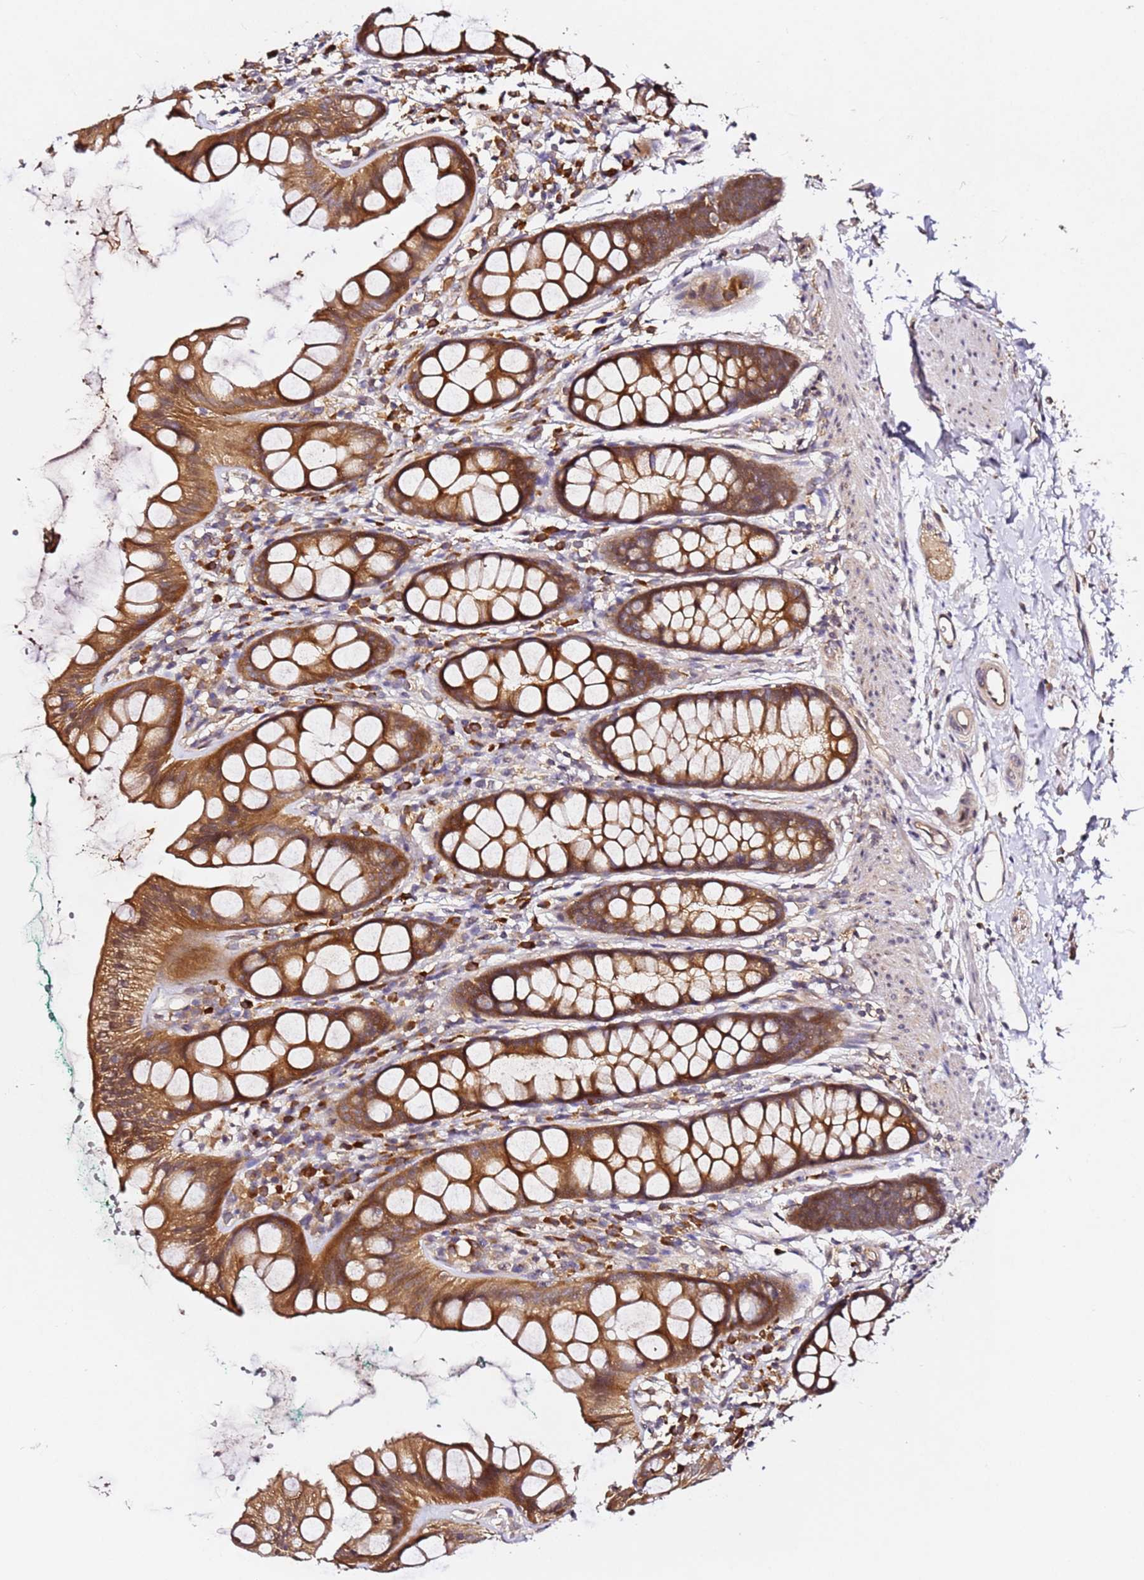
{"staining": {"intensity": "moderate", "quantity": ">75%", "location": "cytoplasmic/membranous"}, "tissue": "rectum", "cell_type": "Glandular cells", "image_type": "normal", "snomed": [{"axis": "morphology", "description": "Normal tissue, NOS"}, {"axis": "topography", "description": "Rectum"}], "caption": "Rectum stained with immunohistochemistry (IHC) exhibits moderate cytoplasmic/membranous staining in approximately >75% of glandular cells. (DAB = brown stain, brightfield microscopy at high magnification).", "gene": "ALG11", "patient": {"sex": "female", "age": 65}}